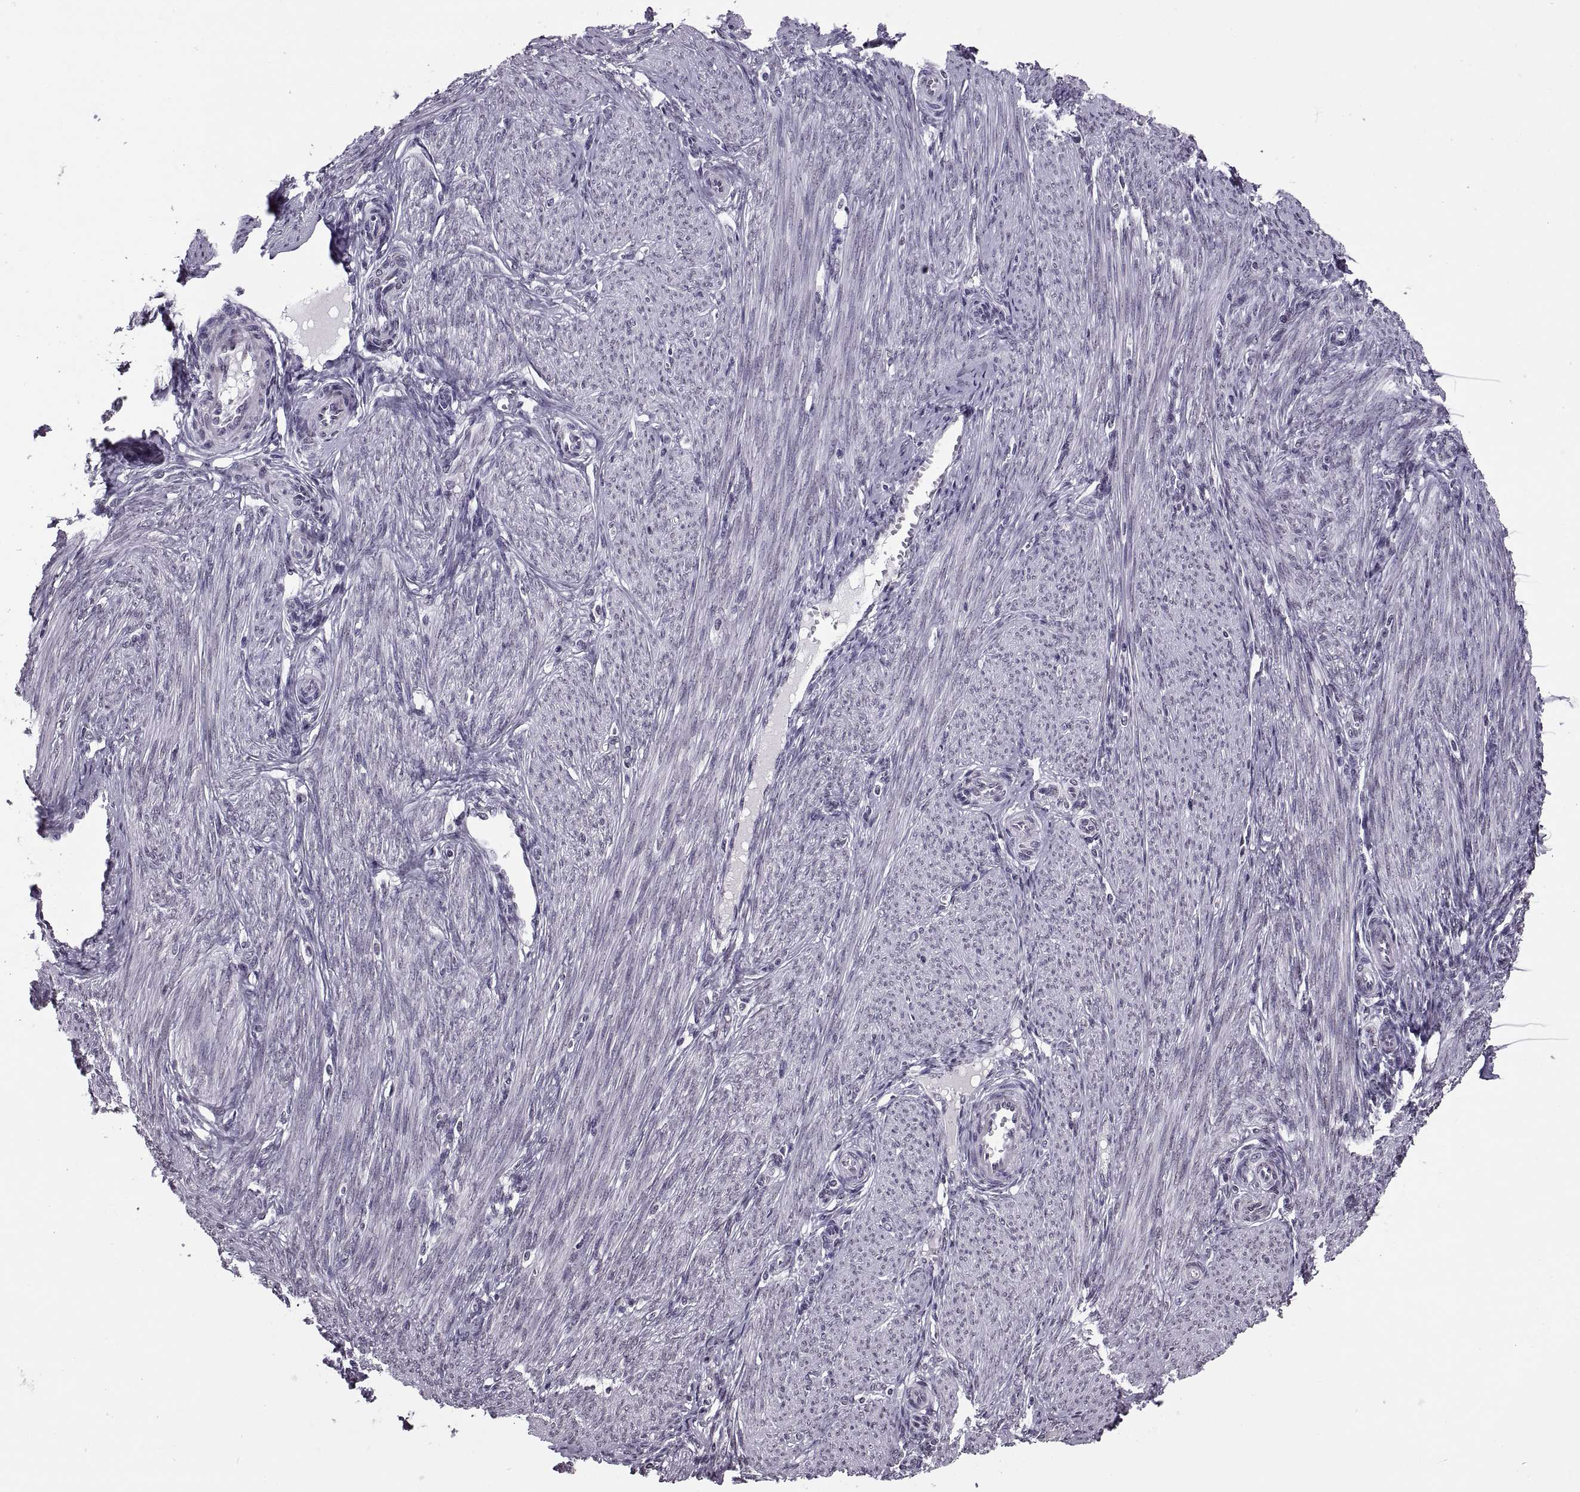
{"staining": {"intensity": "negative", "quantity": "none", "location": "none"}, "tissue": "endometrium", "cell_type": "Cells in endometrial stroma", "image_type": "normal", "snomed": [{"axis": "morphology", "description": "Normal tissue, NOS"}, {"axis": "topography", "description": "Endometrium"}], "caption": "High magnification brightfield microscopy of benign endometrium stained with DAB (3,3'-diaminobenzidine) (brown) and counterstained with hematoxylin (blue): cells in endometrial stroma show no significant positivity. (Immunohistochemistry (ihc), brightfield microscopy, high magnification).", "gene": "H1", "patient": {"sex": "female", "age": 39}}